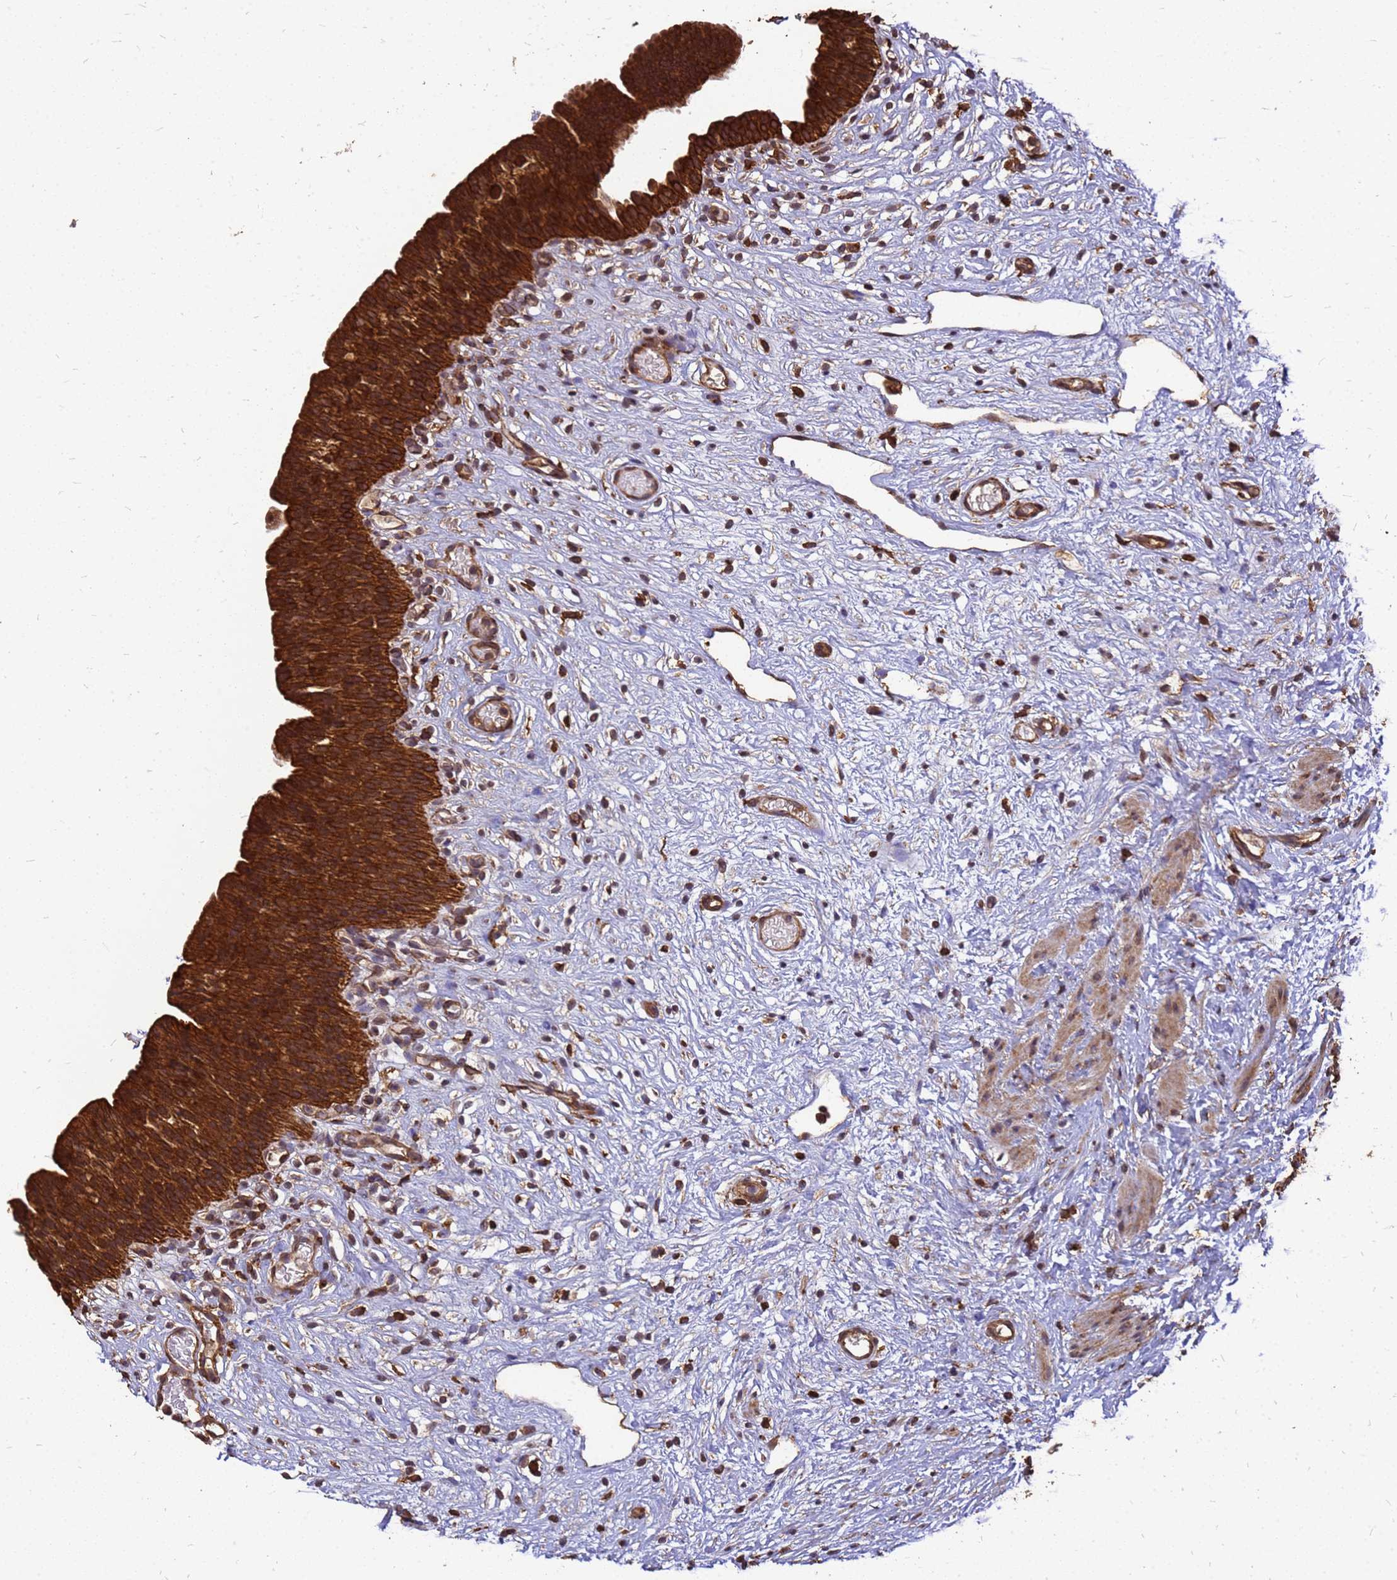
{"staining": {"intensity": "strong", "quantity": ">75%", "location": "cytoplasmic/membranous"}, "tissue": "urinary bladder", "cell_type": "Urothelial cells", "image_type": "normal", "snomed": [{"axis": "morphology", "description": "Transitional cell carcinoma in-situ"}, {"axis": "topography", "description": "Urinary bladder"}], "caption": "This is an image of immunohistochemistry (IHC) staining of unremarkable urinary bladder, which shows strong expression in the cytoplasmic/membranous of urothelial cells.", "gene": "ZNF618", "patient": {"sex": "male", "age": 74}}